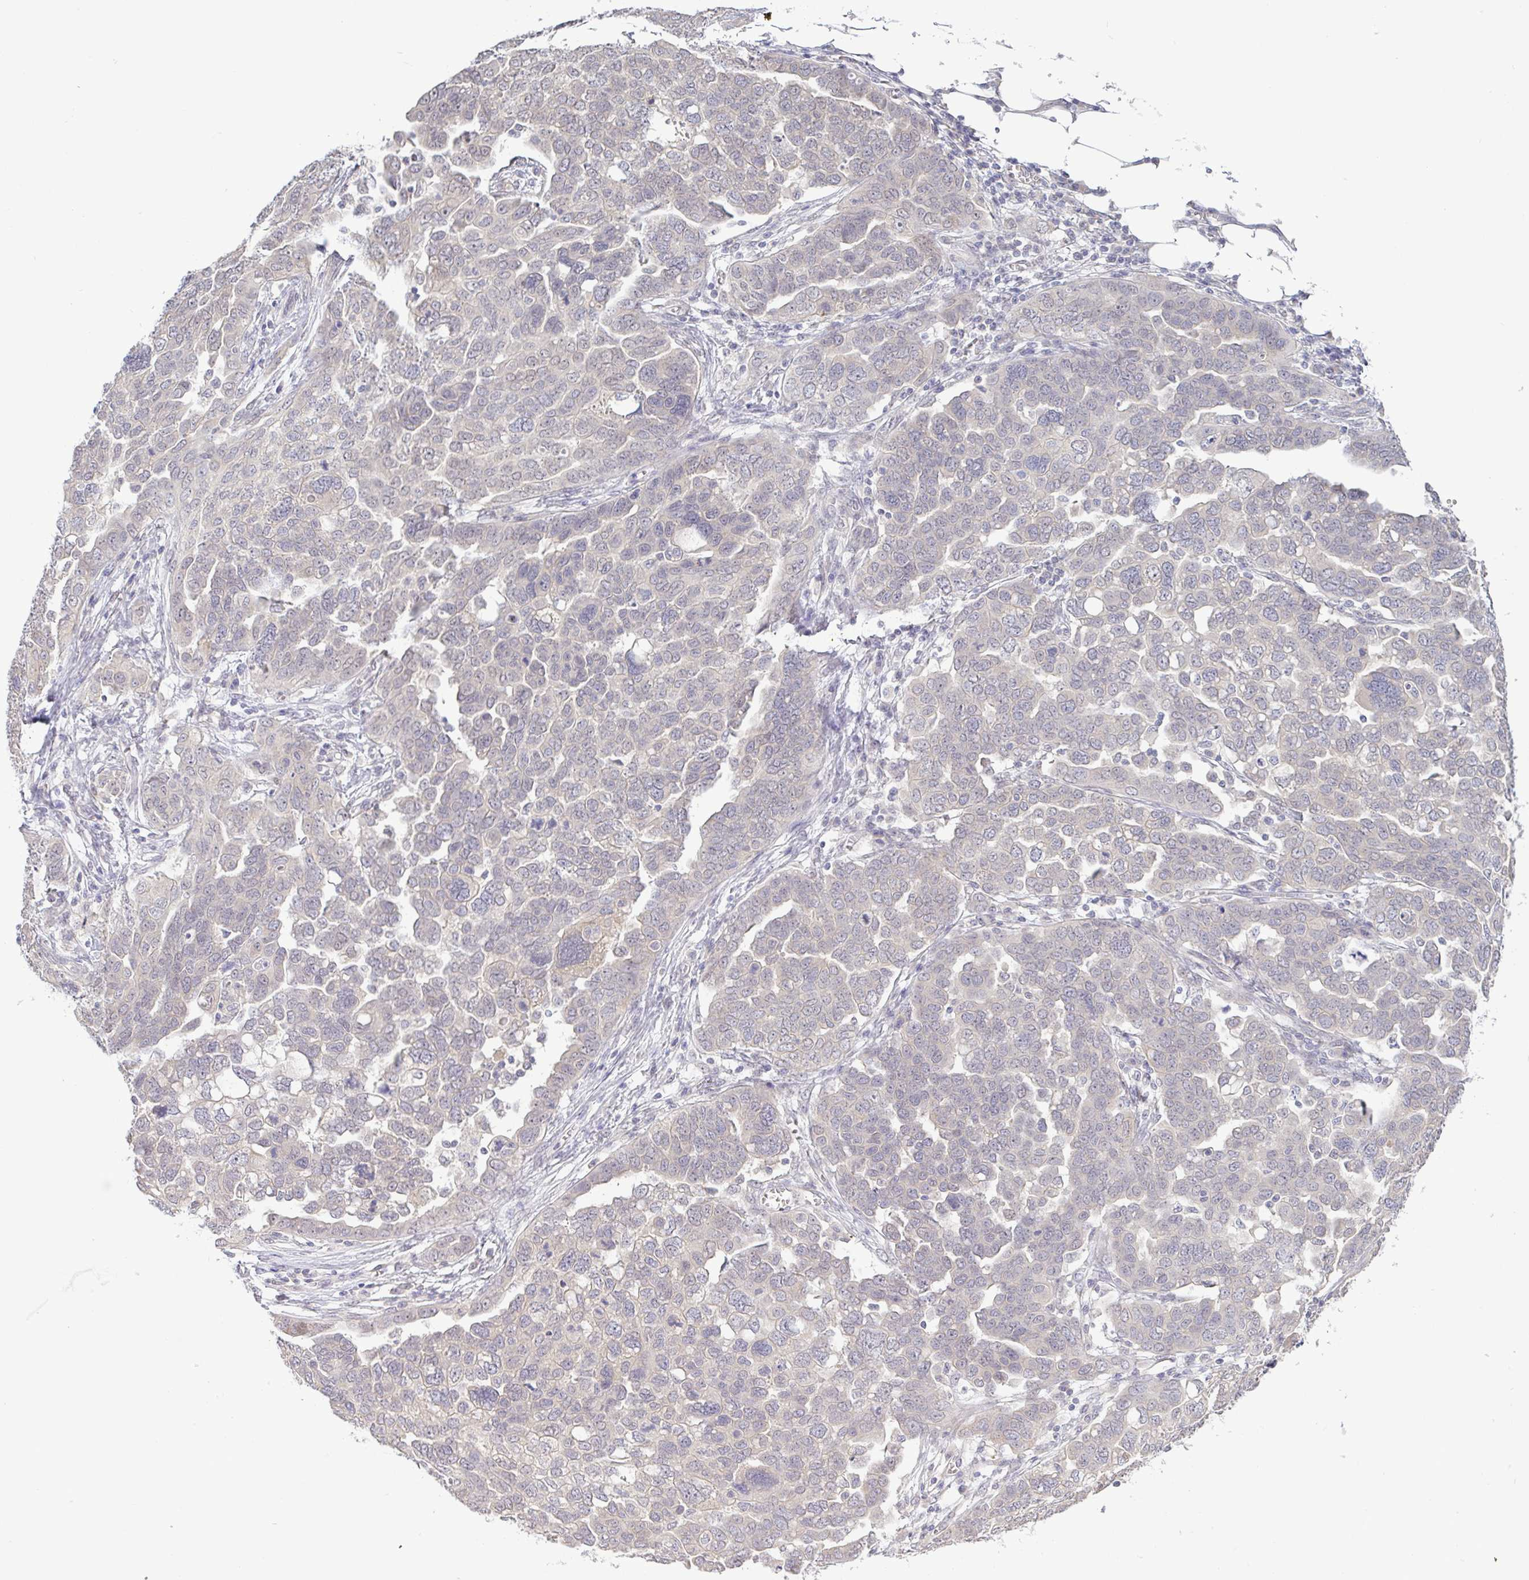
{"staining": {"intensity": "negative", "quantity": "none", "location": "none"}, "tissue": "ovarian cancer", "cell_type": "Tumor cells", "image_type": "cancer", "snomed": [{"axis": "morphology", "description": "Cystadenocarcinoma, serous, NOS"}, {"axis": "topography", "description": "Ovary"}], "caption": "Micrograph shows no significant protein expression in tumor cells of ovarian serous cystadenocarcinoma. (Immunohistochemistry, brightfield microscopy, high magnification).", "gene": "HYPK", "patient": {"sex": "female", "age": 59}}